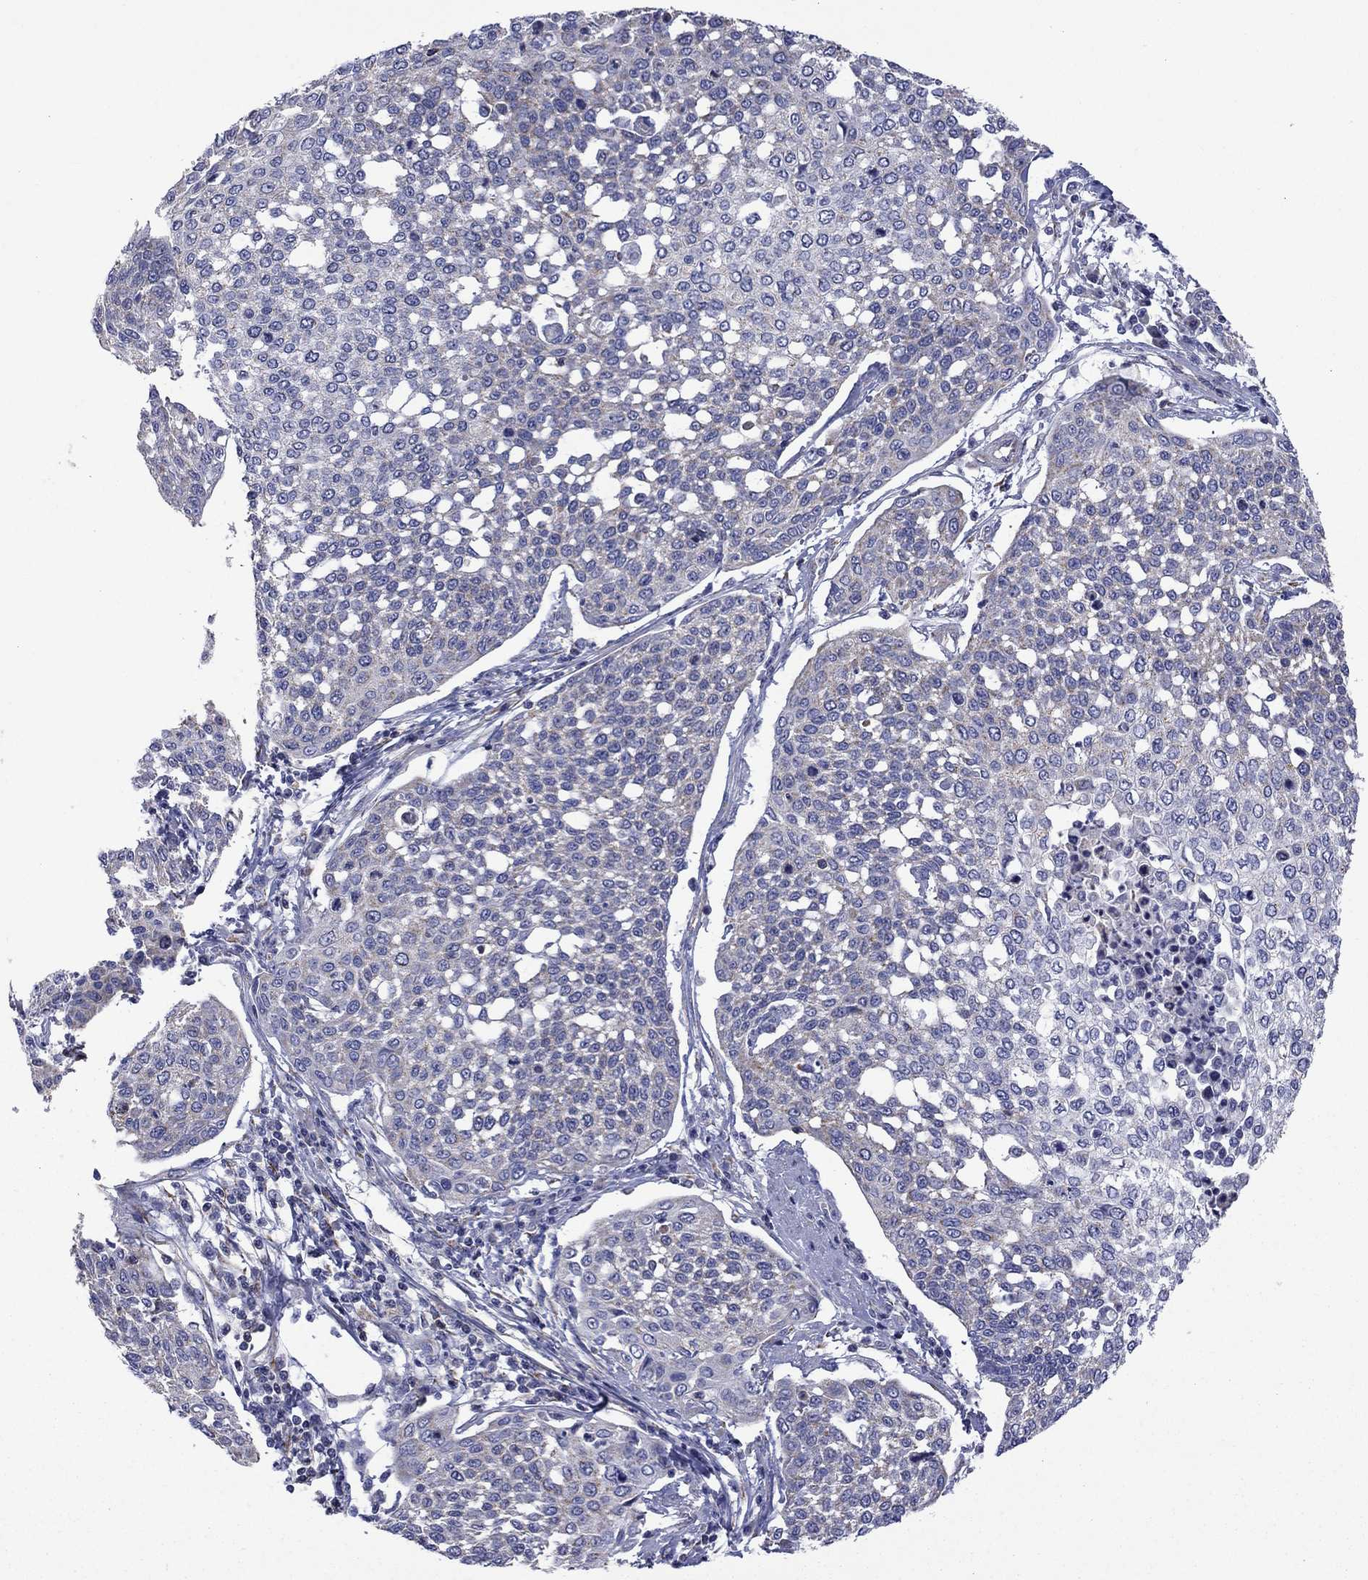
{"staining": {"intensity": "negative", "quantity": "none", "location": "none"}, "tissue": "cervical cancer", "cell_type": "Tumor cells", "image_type": "cancer", "snomed": [{"axis": "morphology", "description": "Squamous cell carcinoma, NOS"}, {"axis": "topography", "description": "Cervix"}], "caption": "Immunohistochemical staining of human cervical cancer reveals no significant expression in tumor cells.", "gene": "CISD1", "patient": {"sex": "female", "age": 34}}